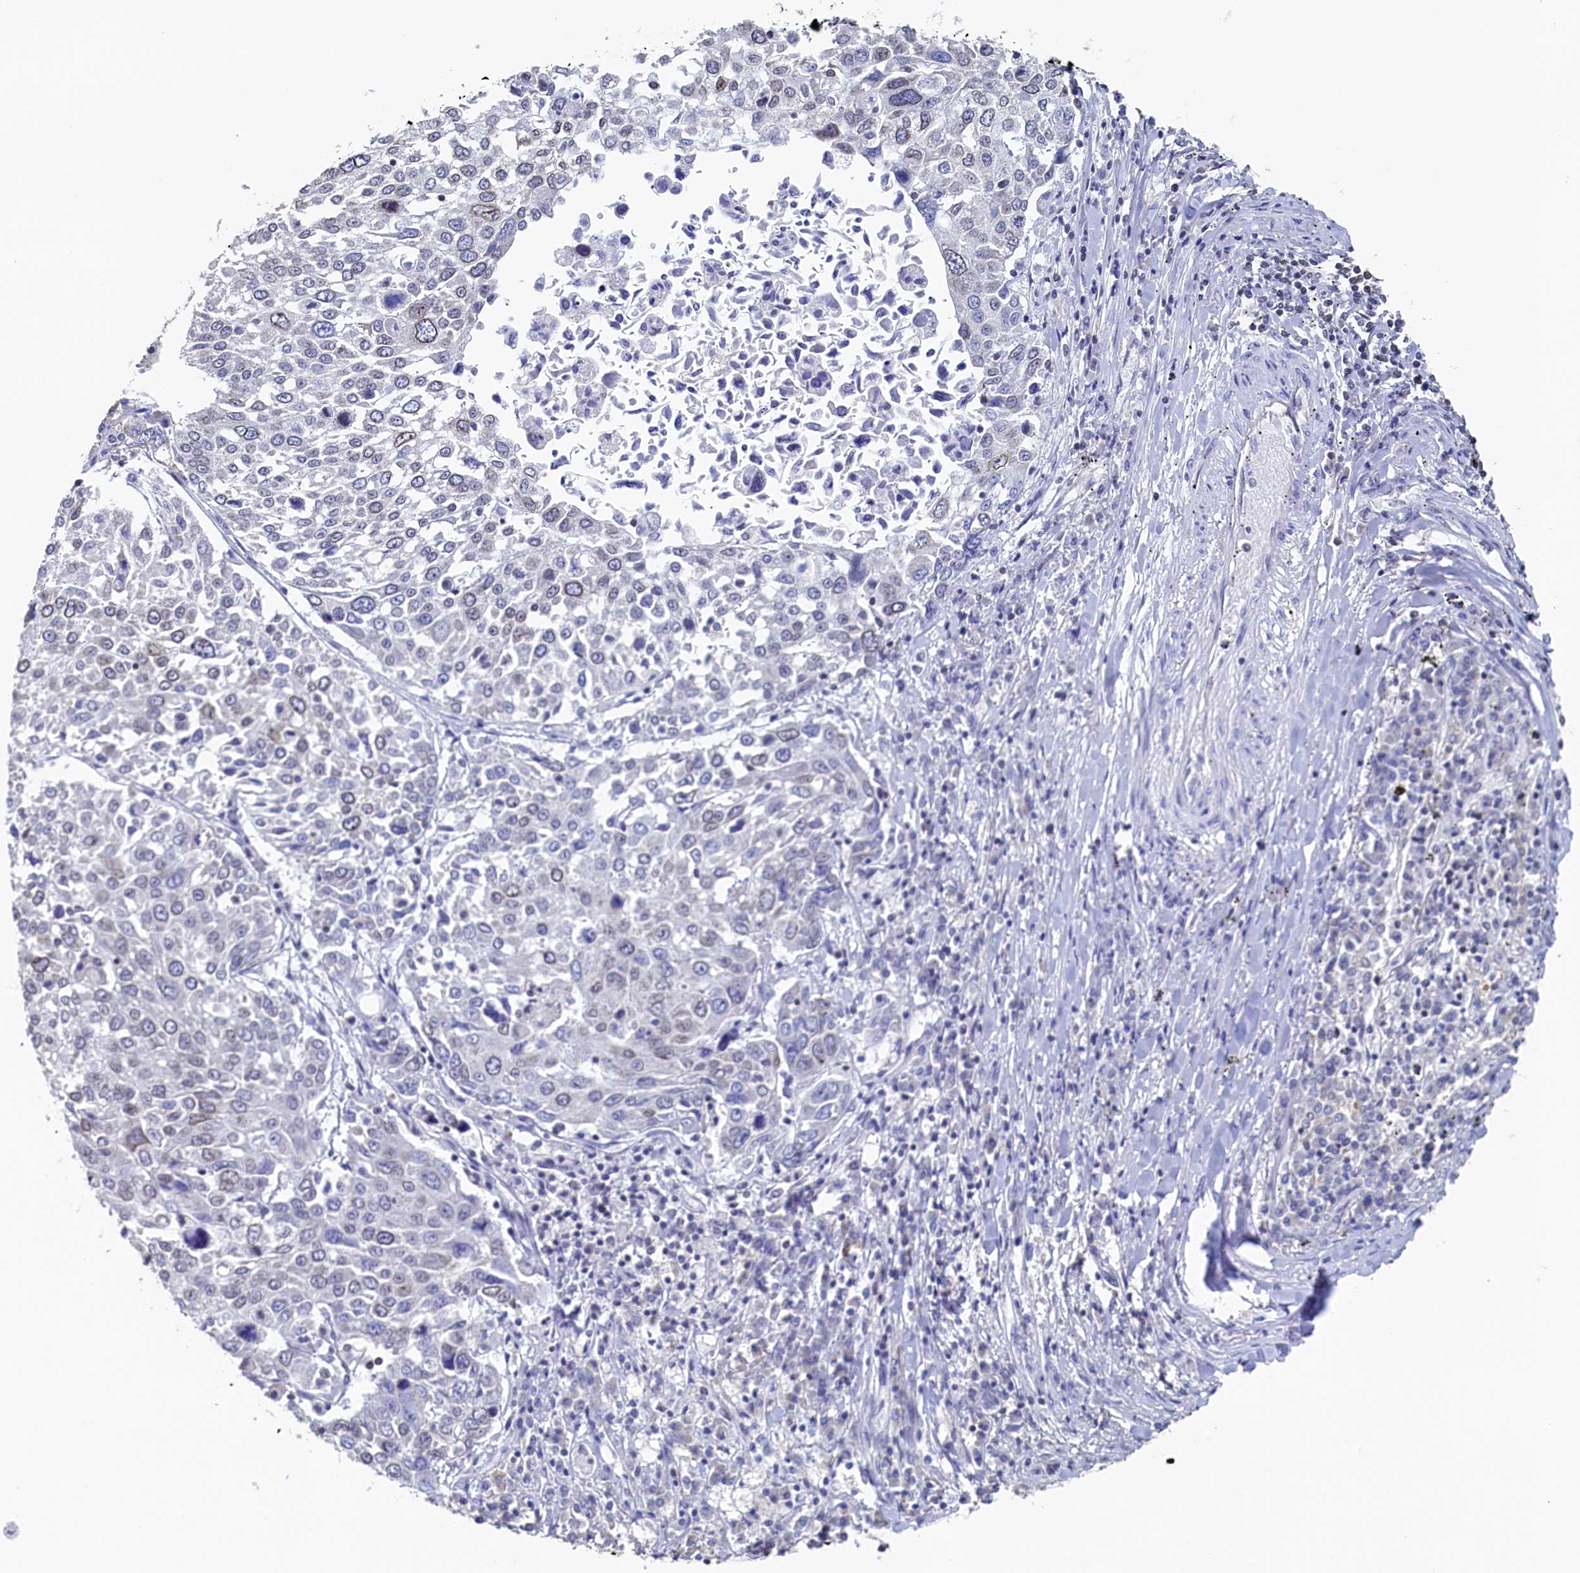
{"staining": {"intensity": "moderate", "quantity": "<25%", "location": "cytoplasmic/membranous,nuclear"}, "tissue": "lung cancer", "cell_type": "Tumor cells", "image_type": "cancer", "snomed": [{"axis": "morphology", "description": "Squamous cell carcinoma, NOS"}, {"axis": "topography", "description": "Lung"}], "caption": "Protein staining shows moderate cytoplasmic/membranous and nuclear staining in about <25% of tumor cells in lung cancer.", "gene": "C11orf54", "patient": {"sex": "male", "age": 65}}